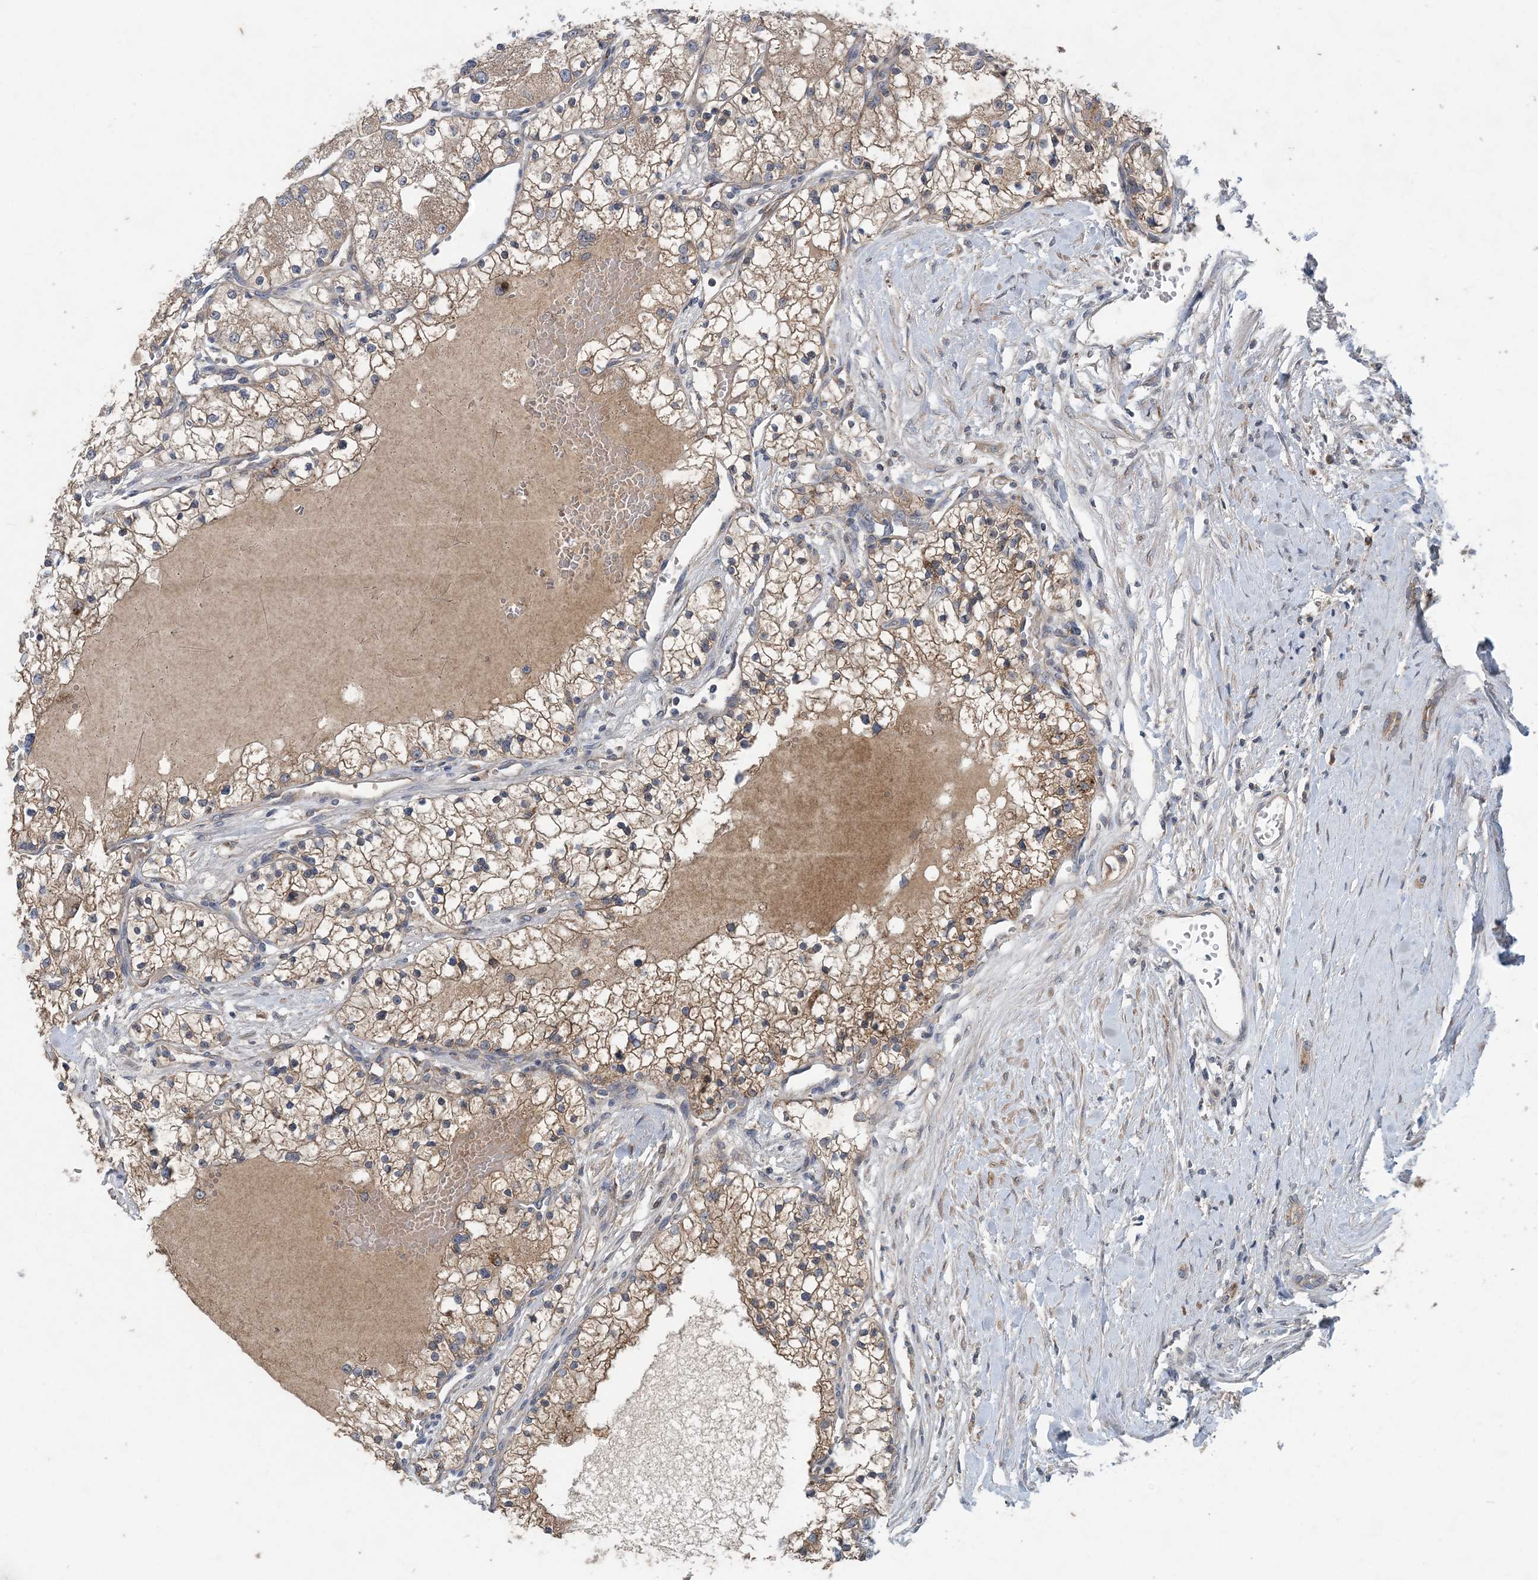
{"staining": {"intensity": "weak", "quantity": ">75%", "location": "cytoplasmic/membranous"}, "tissue": "renal cancer", "cell_type": "Tumor cells", "image_type": "cancer", "snomed": [{"axis": "morphology", "description": "Normal tissue, NOS"}, {"axis": "morphology", "description": "Adenocarcinoma, NOS"}, {"axis": "topography", "description": "Kidney"}], "caption": "The histopathology image demonstrates staining of renal cancer (adenocarcinoma), revealing weak cytoplasmic/membranous protein positivity (brown color) within tumor cells.", "gene": "MYO9B", "patient": {"sex": "male", "age": 68}}